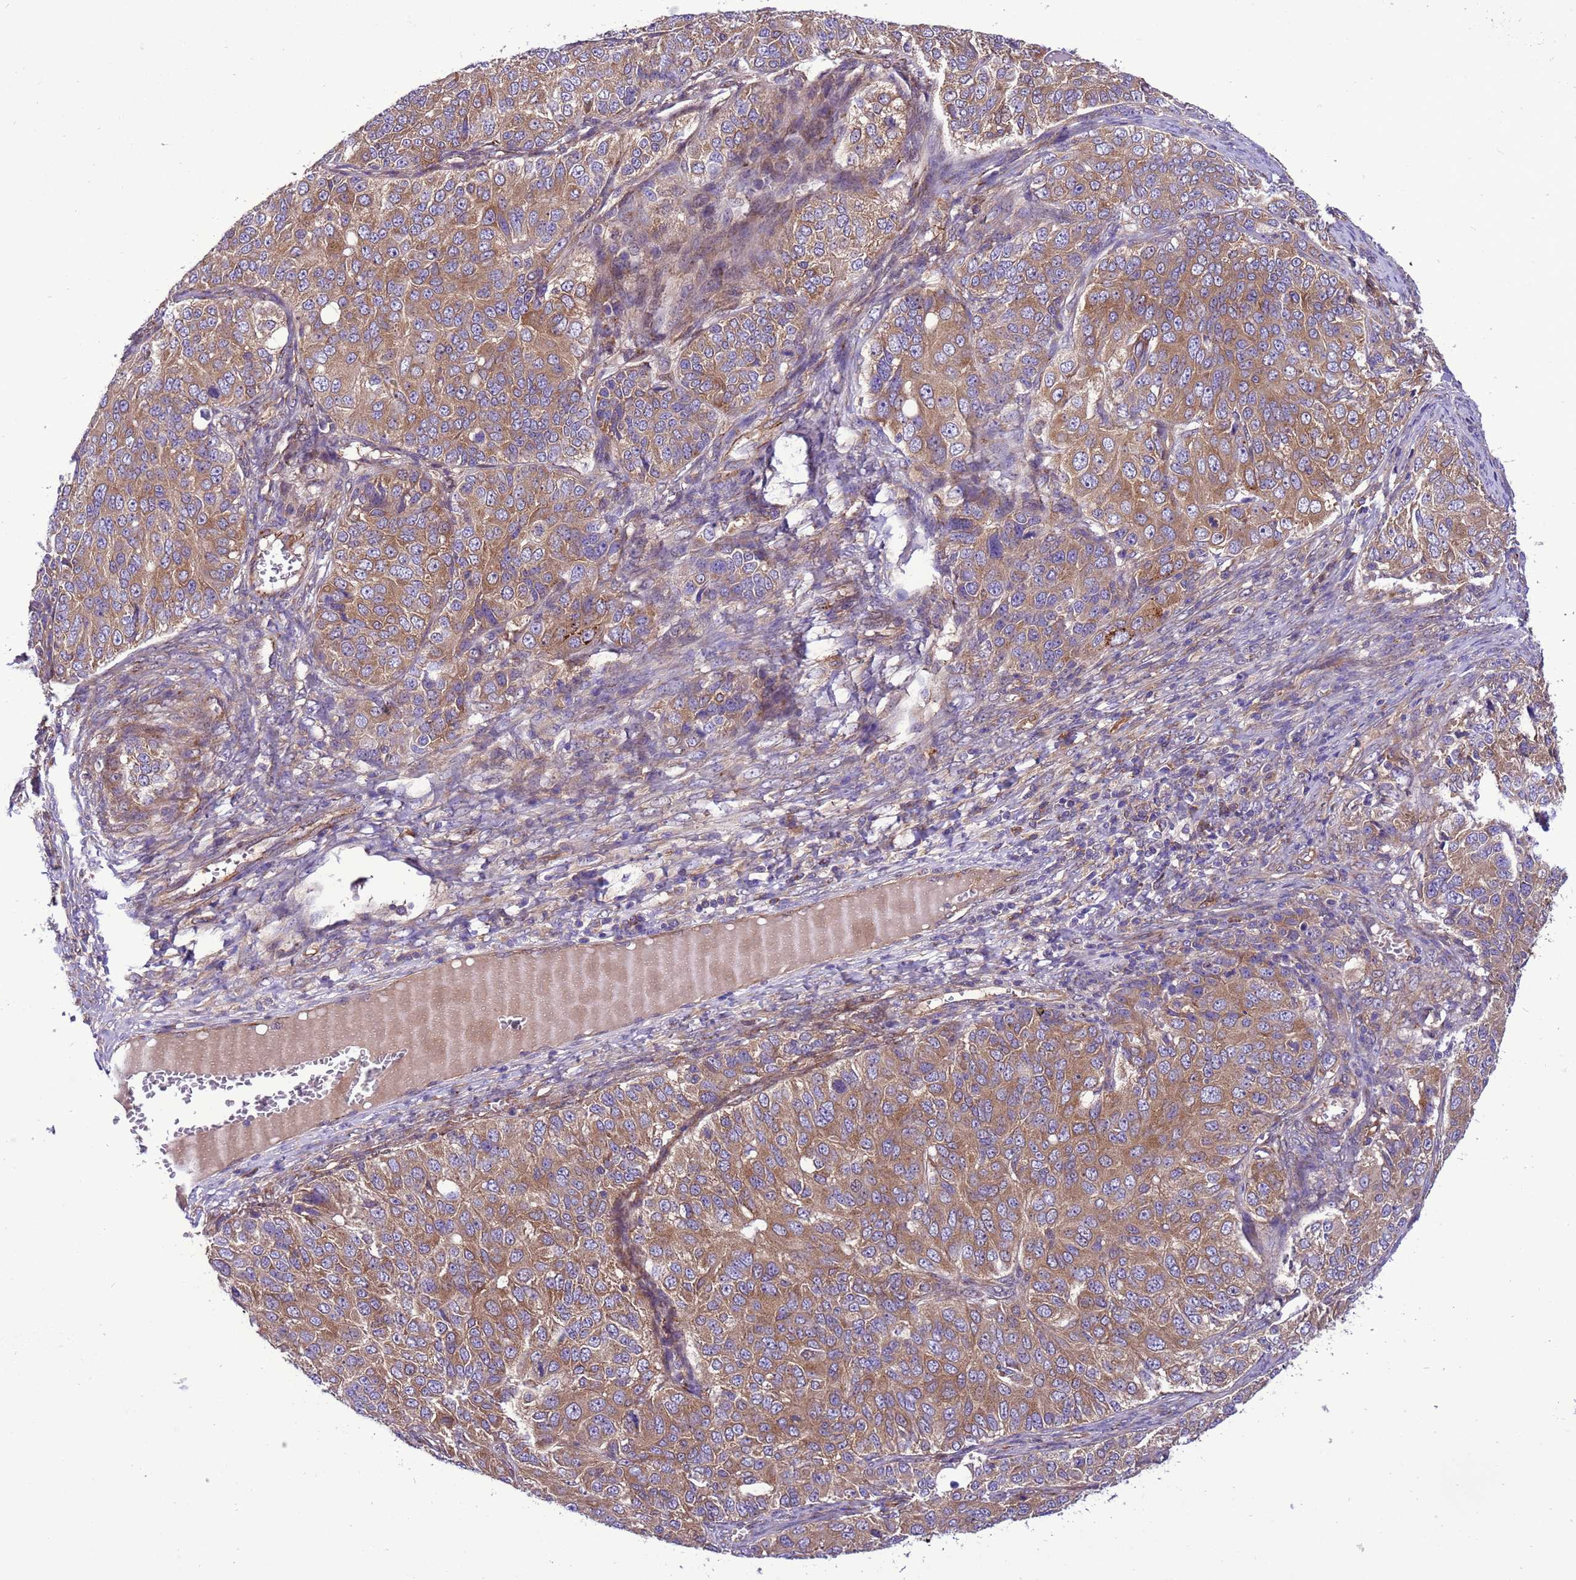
{"staining": {"intensity": "moderate", "quantity": ">75%", "location": "cytoplasmic/membranous"}, "tissue": "ovarian cancer", "cell_type": "Tumor cells", "image_type": "cancer", "snomed": [{"axis": "morphology", "description": "Carcinoma, endometroid"}, {"axis": "topography", "description": "Ovary"}], "caption": "Immunohistochemical staining of human ovarian endometroid carcinoma exhibits medium levels of moderate cytoplasmic/membranous protein positivity in about >75% of tumor cells.", "gene": "RABEP2", "patient": {"sex": "female", "age": 51}}